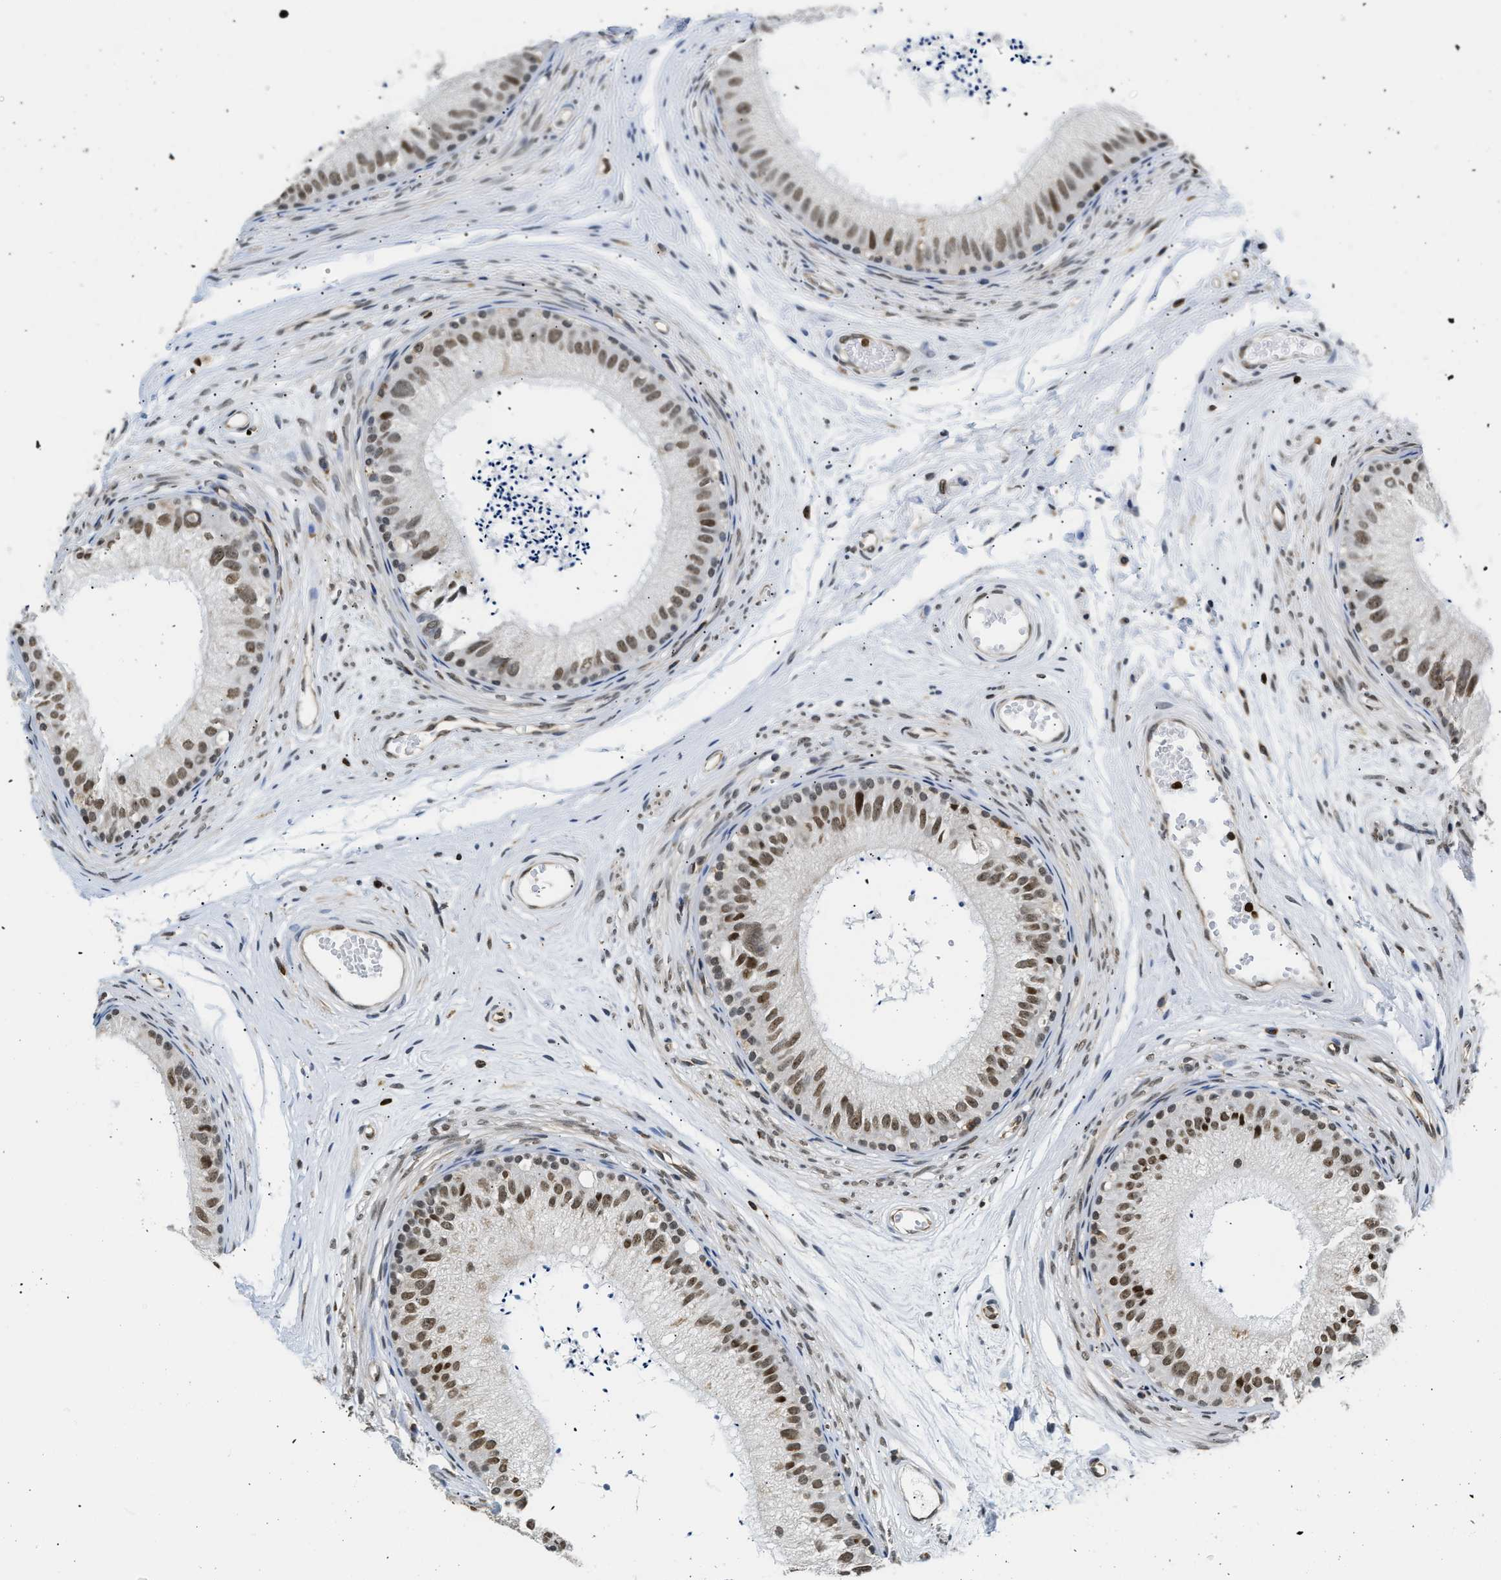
{"staining": {"intensity": "moderate", "quantity": ">75%", "location": "nuclear"}, "tissue": "epididymis", "cell_type": "Glandular cells", "image_type": "normal", "snomed": [{"axis": "morphology", "description": "Normal tissue, NOS"}, {"axis": "topography", "description": "Epididymis"}], "caption": "A high-resolution image shows IHC staining of unremarkable epididymis, which exhibits moderate nuclear positivity in approximately >75% of glandular cells.", "gene": "STK10", "patient": {"sex": "male", "age": 56}}